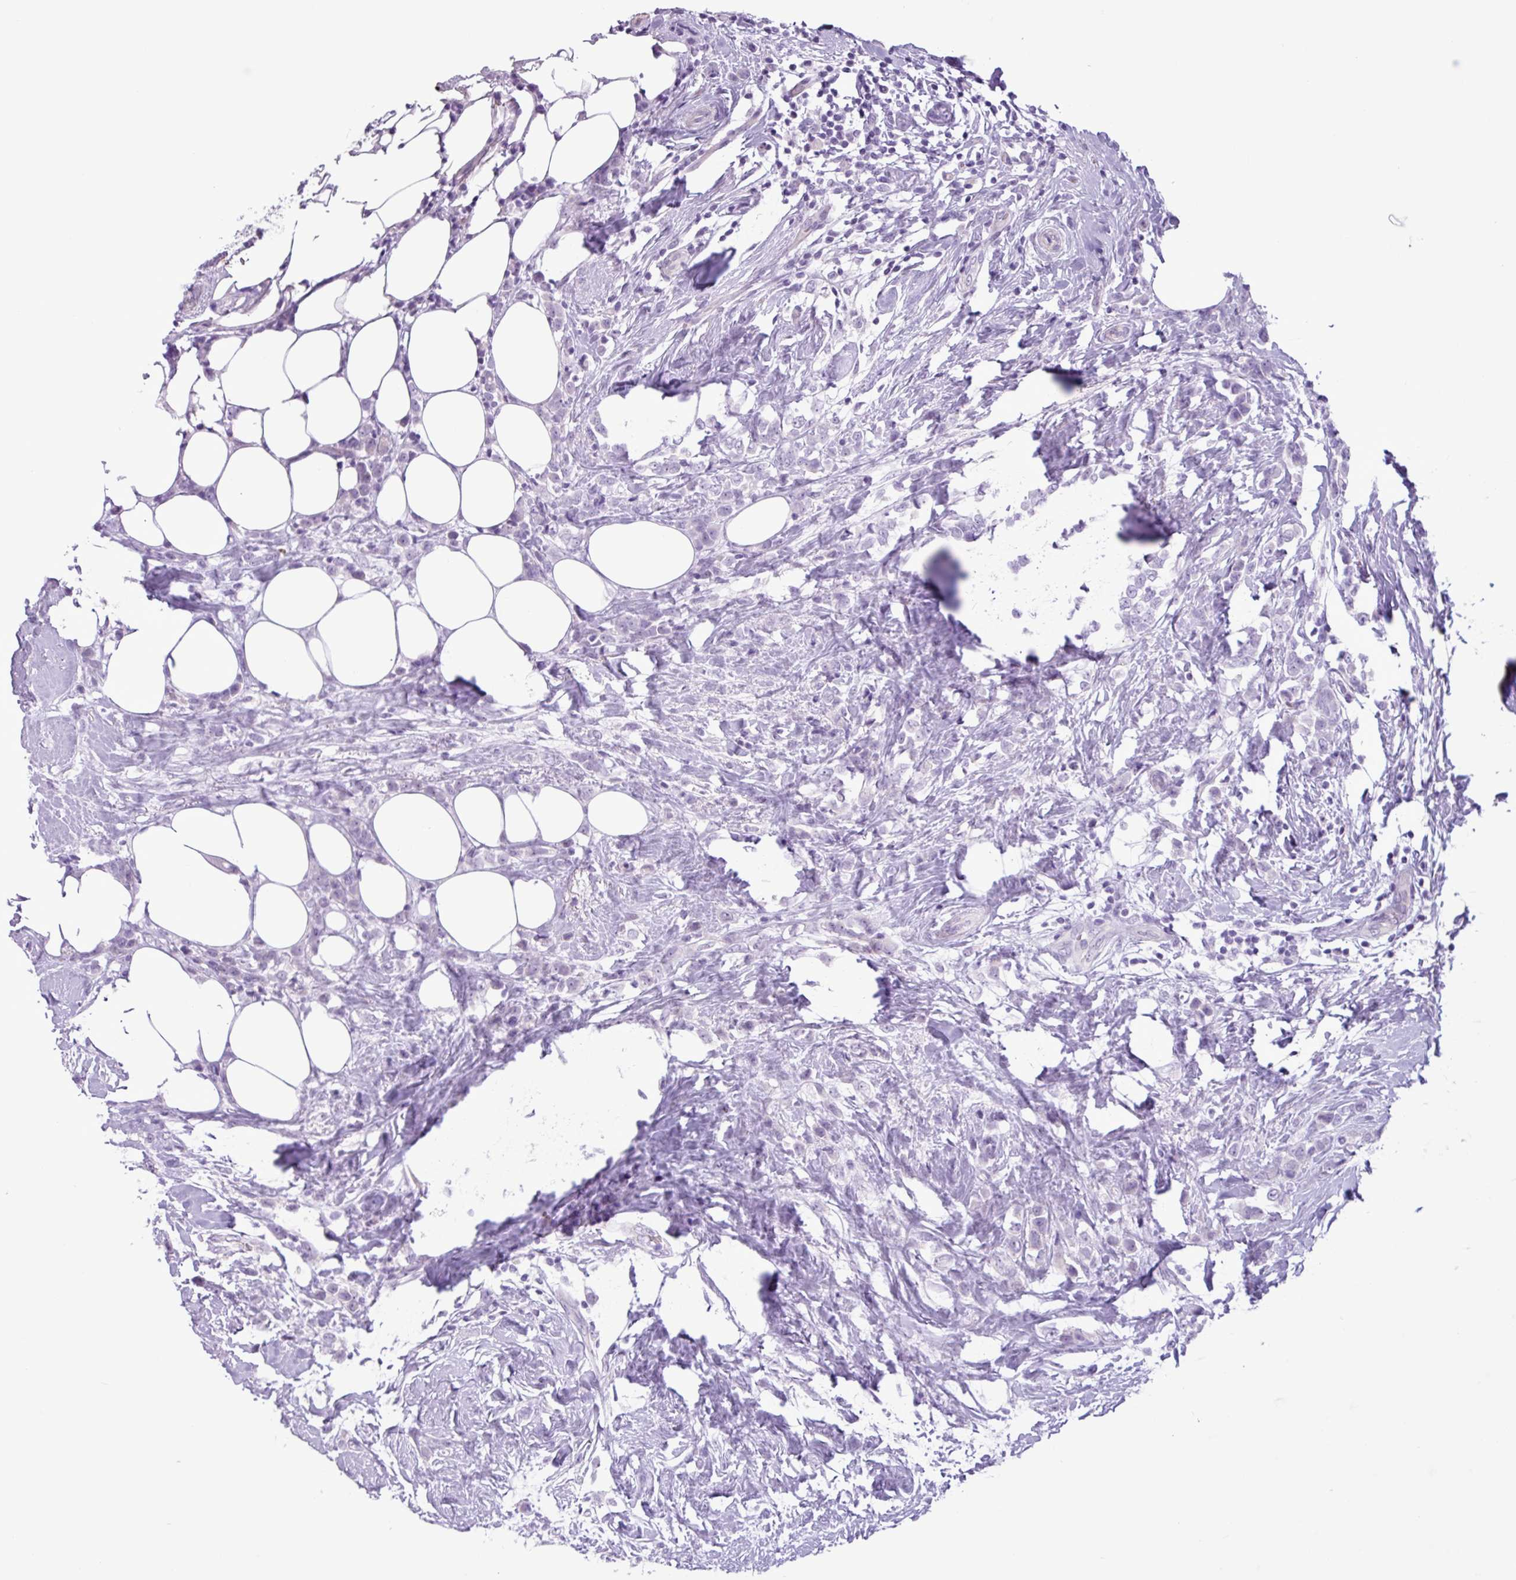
{"staining": {"intensity": "negative", "quantity": "none", "location": "none"}, "tissue": "breast cancer", "cell_type": "Tumor cells", "image_type": "cancer", "snomed": [{"axis": "morphology", "description": "Duct carcinoma"}, {"axis": "topography", "description": "Breast"}], "caption": "Immunohistochemistry histopathology image of neoplastic tissue: human infiltrating ductal carcinoma (breast) stained with DAB reveals no significant protein staining in tumor cells. Brightfield microscopy of immunohistochemistry (IHC) stained with DAB (3,3'-diaminobenzidine) (brown) and hematoxylin (blue), captured at high magnification.", "gene": "TMEM178A", "patient": {"sex": "female", "age": 80}}